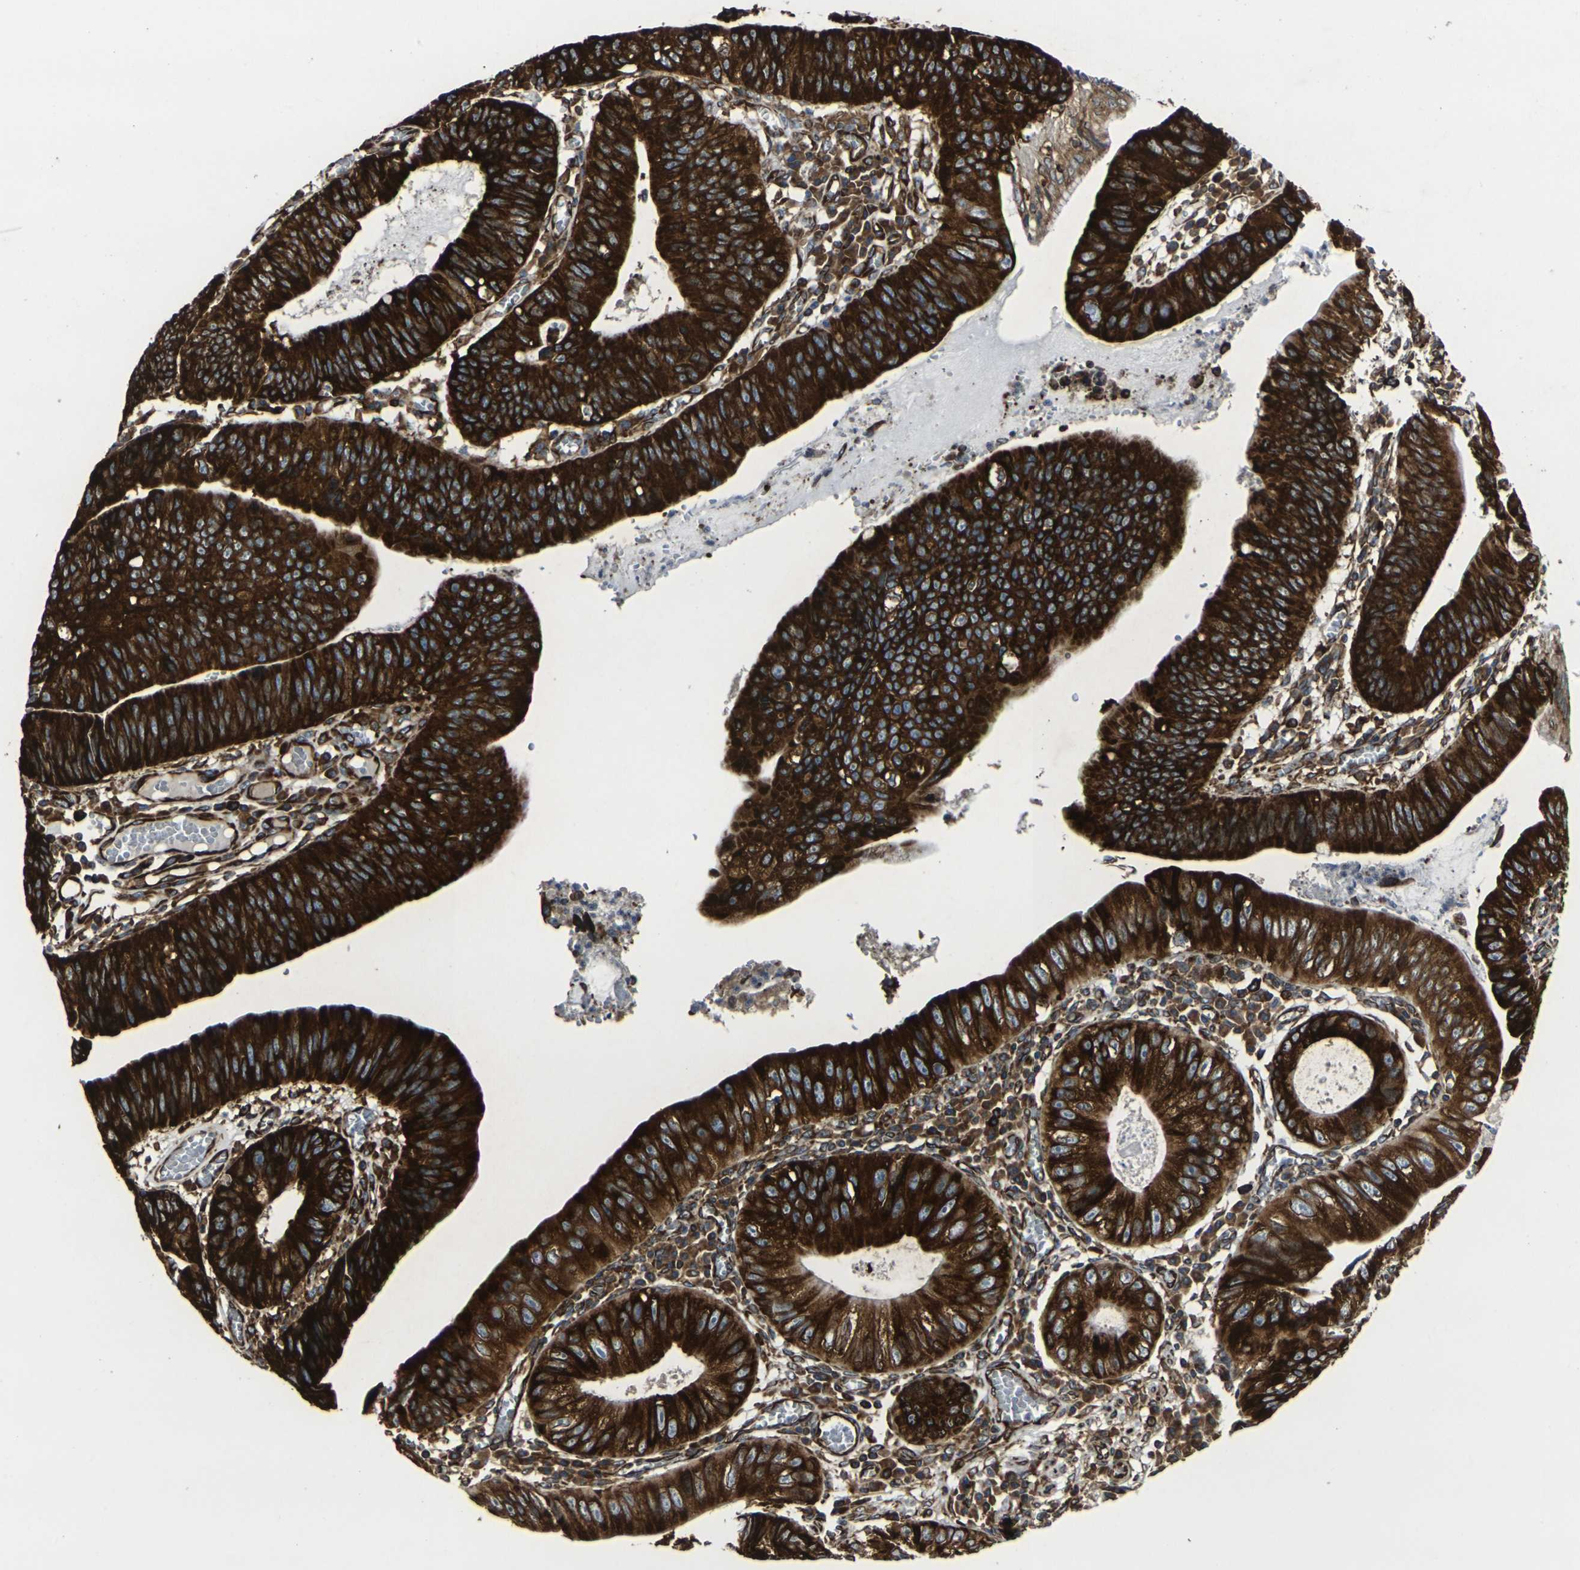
{"staining": {"intensity": "strong", "quantity": ">75%", "location": "cytoplasmic/membranous"}, "tissue": "stomach cancer", "cell_type": "Tumor cells", "image_type": "cancer", "snomed": [{"axis": "morphology", "description": "Adenocarcinoma, NOS"}, {"axis": "topography", "description": "Stomach"}], "caption": "High-power microscopy captured an IHC micrograph of stomach adenocarcinoma, revealing strong cytoplasmic/membranous expression in about >75% of tumor cells.", "gene": "MARCHF2", "patient": {"sex": "male", "age": 59}}